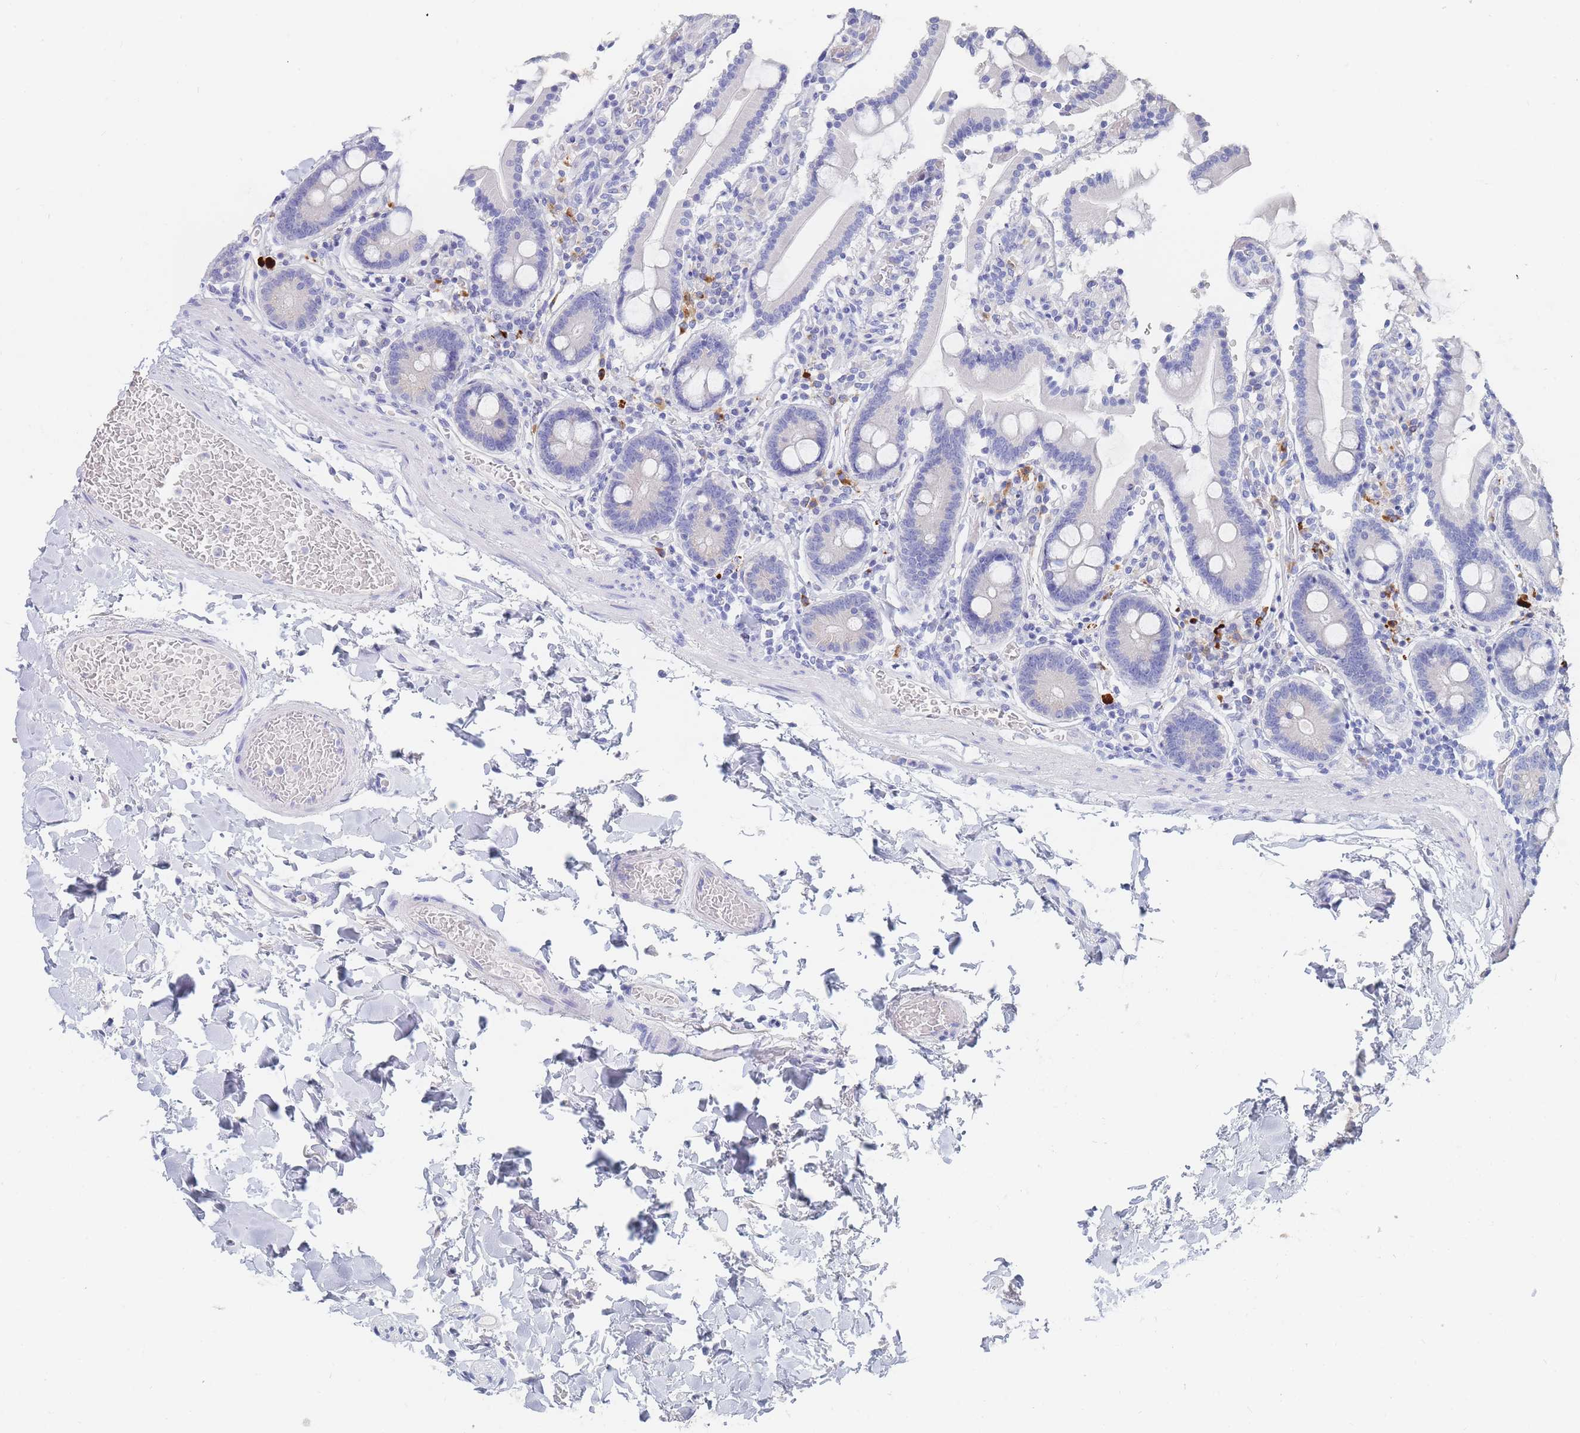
{"staining": {"intensity": "negative", "quantity": "none", "location": "none"}, "tissue": "duodenum", "cell_type": "Glandular cells", "image_type": "normal", "snomed": [{"axis": "morphology", "description": "Normal tissue, NOS"}, {"axis": "topography", "description": "Duodenum"}], "caption": "This micrograph is of benign duodenum stained with immunohistochemistry (IHC) to label a protein in brown with the nuclei are counter-stained blue. There is no staining in glandular cells. The staining was performed using DAB (3,3'-diaminobenzidine) to visualize the protein expression in brown, while the nuclei were stained in blue with hematoxylin (Magnification: 20x).", "gene": "SLC25A35", "patient": {"sex": "male", "age": 55}}